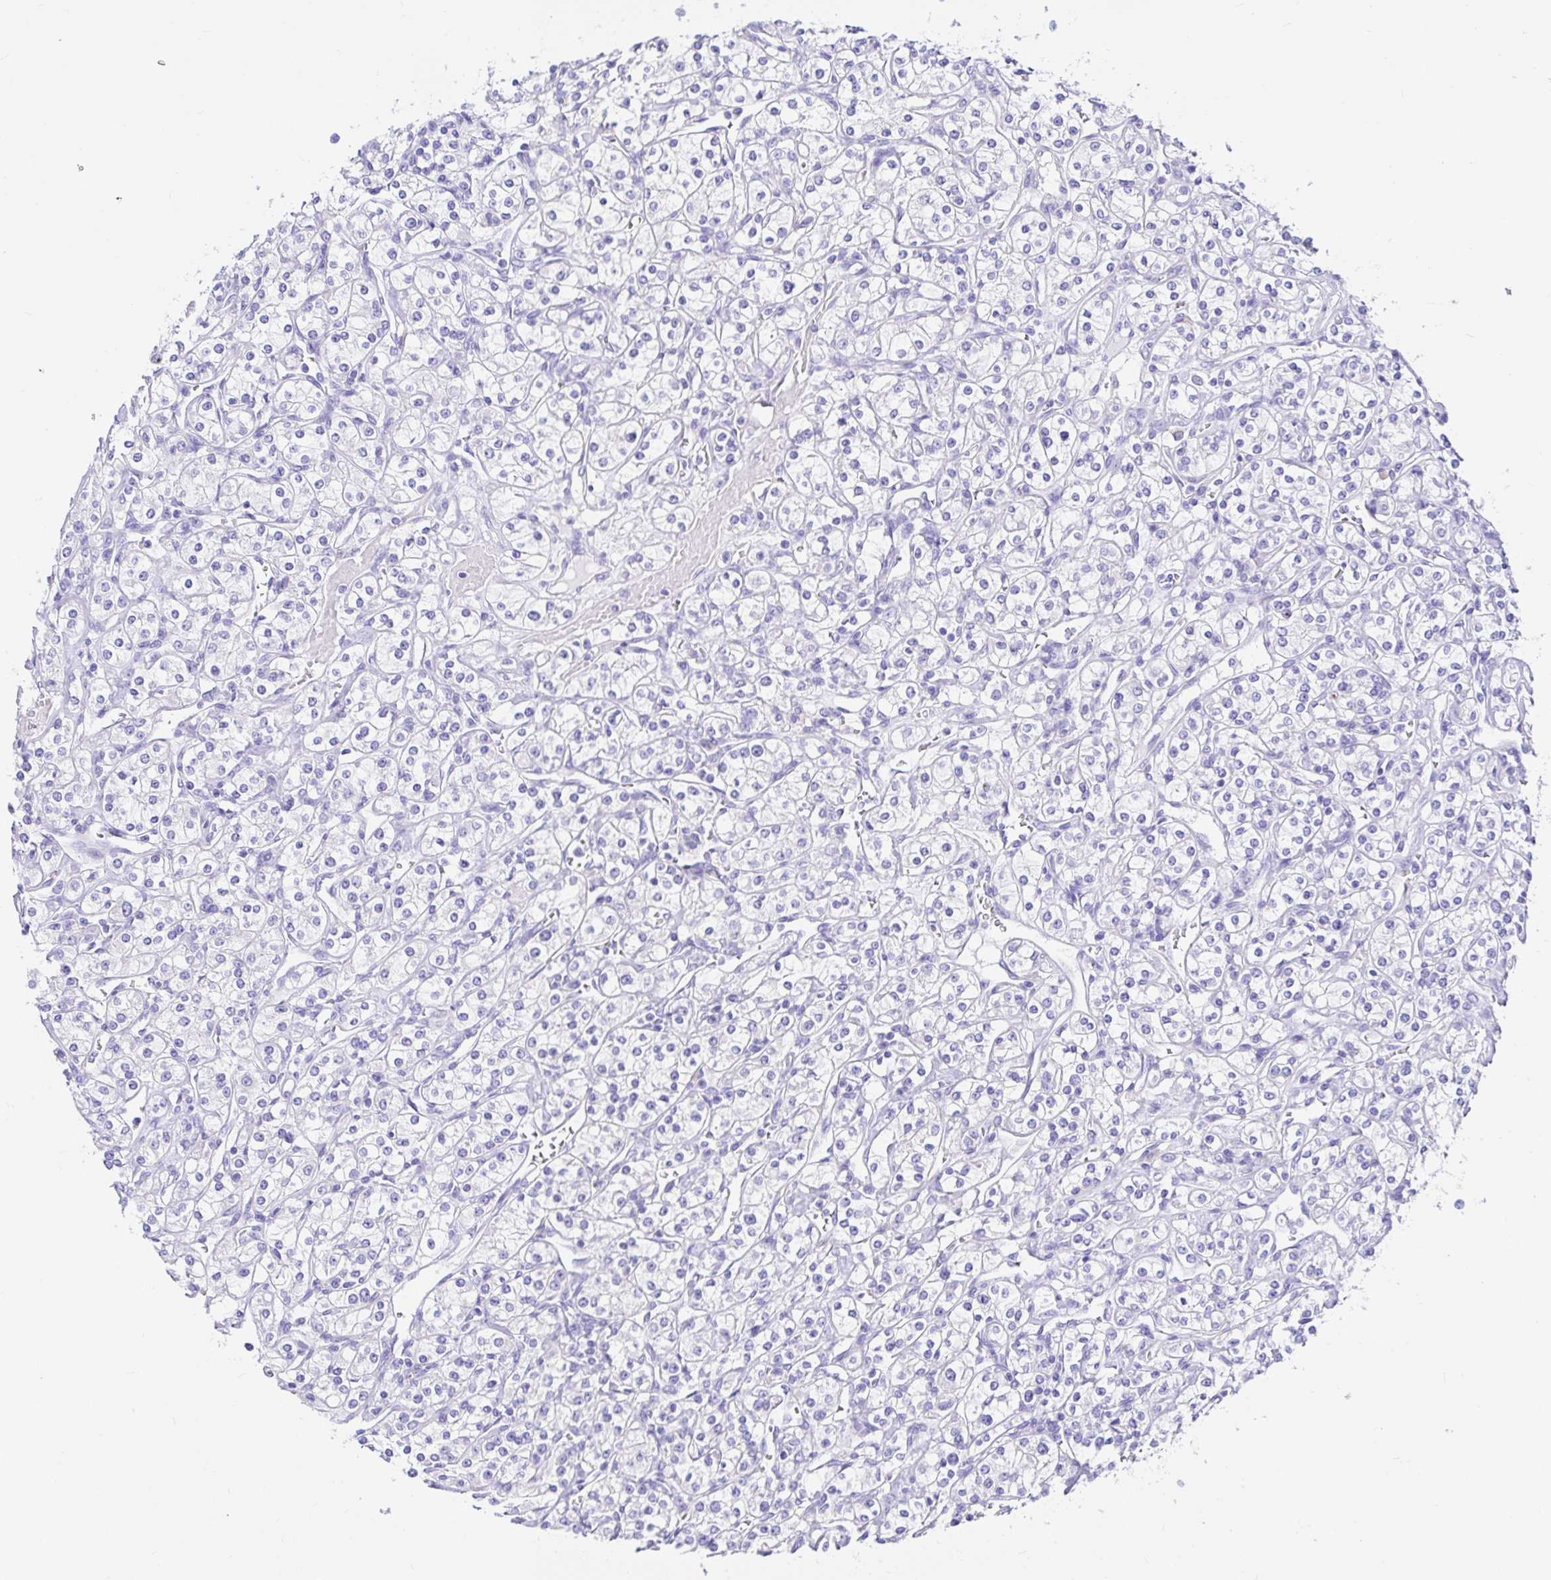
{"staining": {"intensity": "negative", "quantity": "none", "location": "none"}, "tissue": "renal cancer", "cell_type": "Tumor cells", "image_type": "cancer", "snomed": [{"axis": "morphology", "description": "Adenocarcinoma, NOS"}, {"axis": "topography", "description": "Kidney"}], "caption": "The immunohistochemistry (IHC) histopathology image has no significant staining in tumor cells of renal cancer tissue.", "gene": "BACE2", "patient": {"sex": "male", "age": 77}}